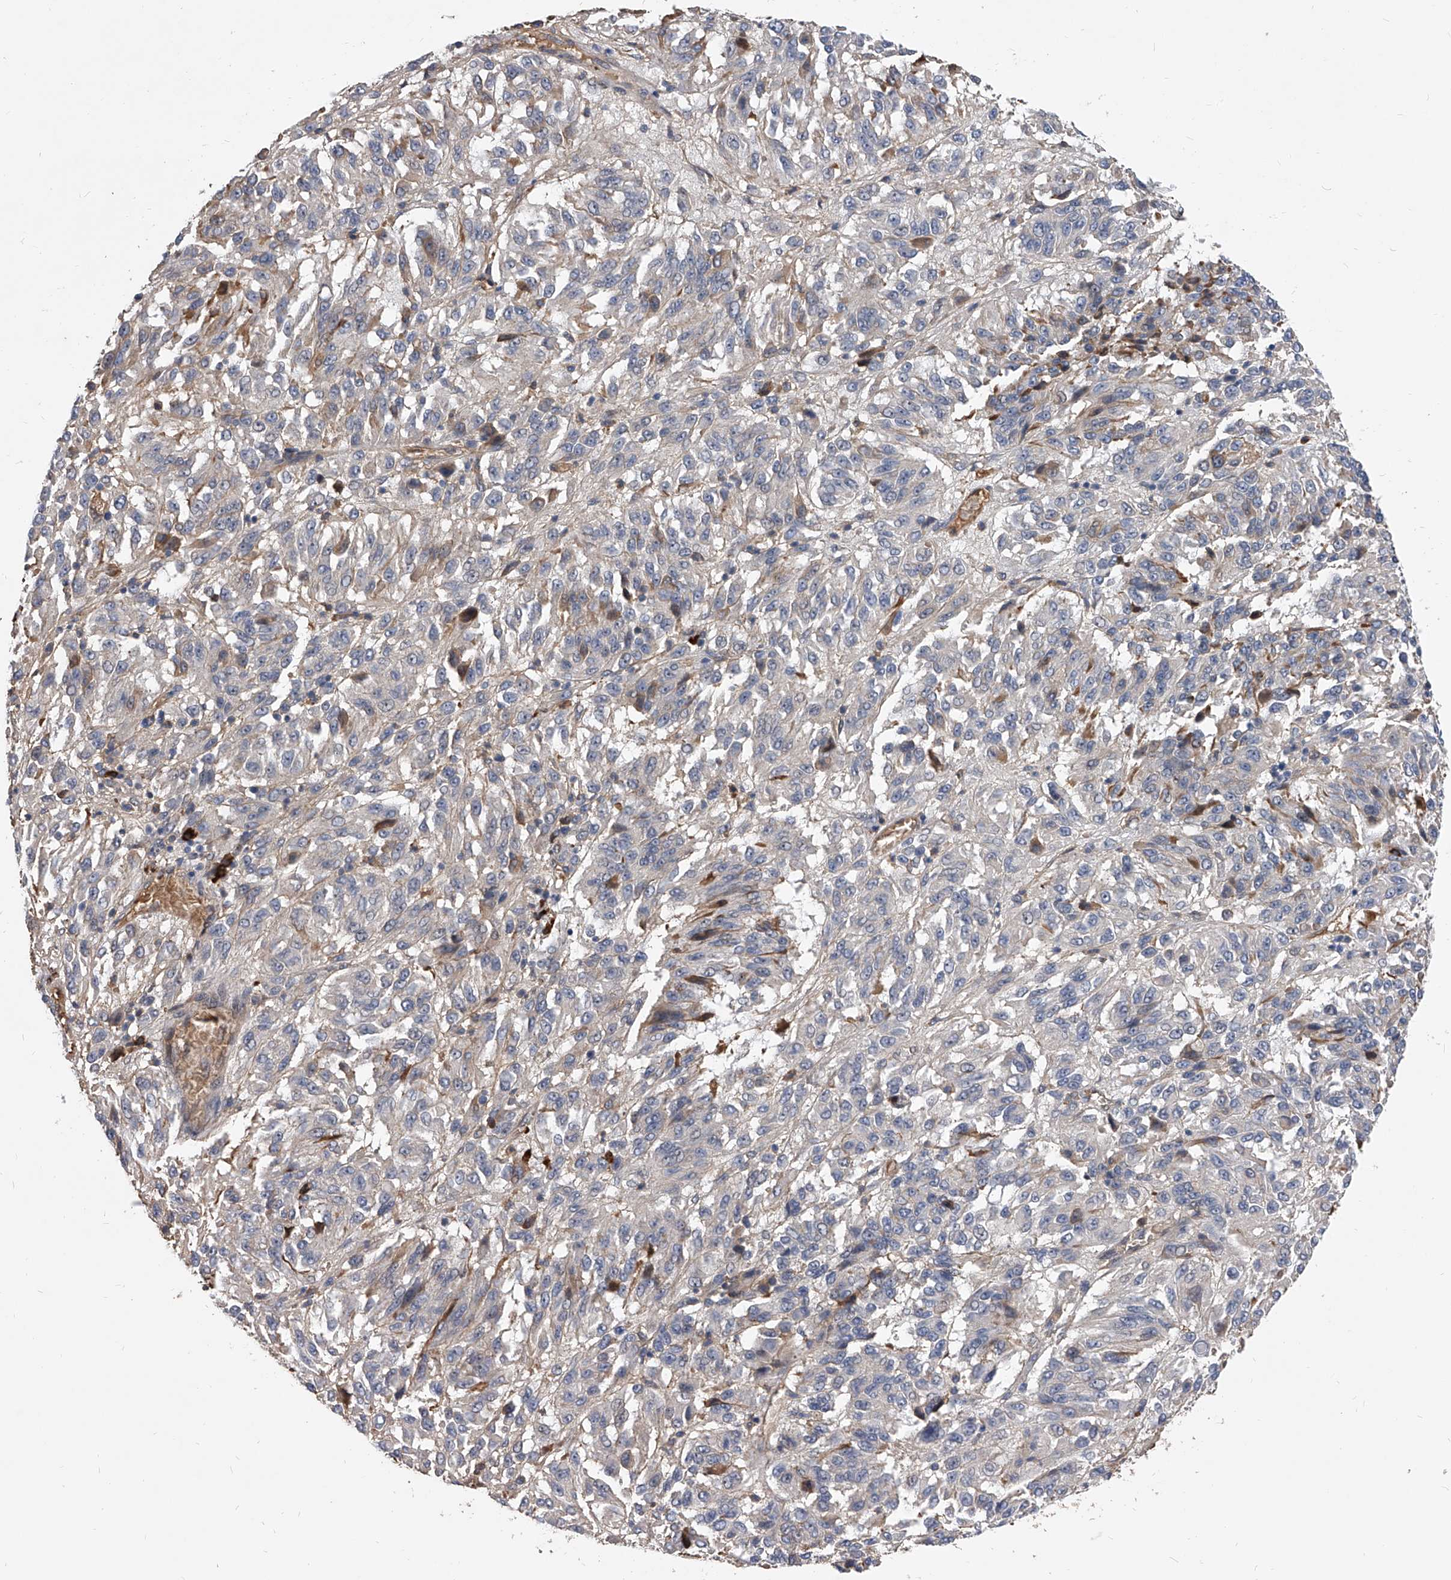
{"staining": {"intensity": "weak", "quantity": "<25%", "location": "cytoplasmic/membranous"}, "tissue": "melanoma", "cell_type": "Tumor cells", "image_type": "cancer", "snomed": [{"axis": "morphology", "description": "Malignant melanoma, Metastatic site"}, {"axis": "topography", "description": "Lung"}], "caption": "Immunohistochemical staining of melanoma exhibits no significant staining in tumor cells.", "gene": "ZNF25", "patient": {"sex": "male", "age": 64}}